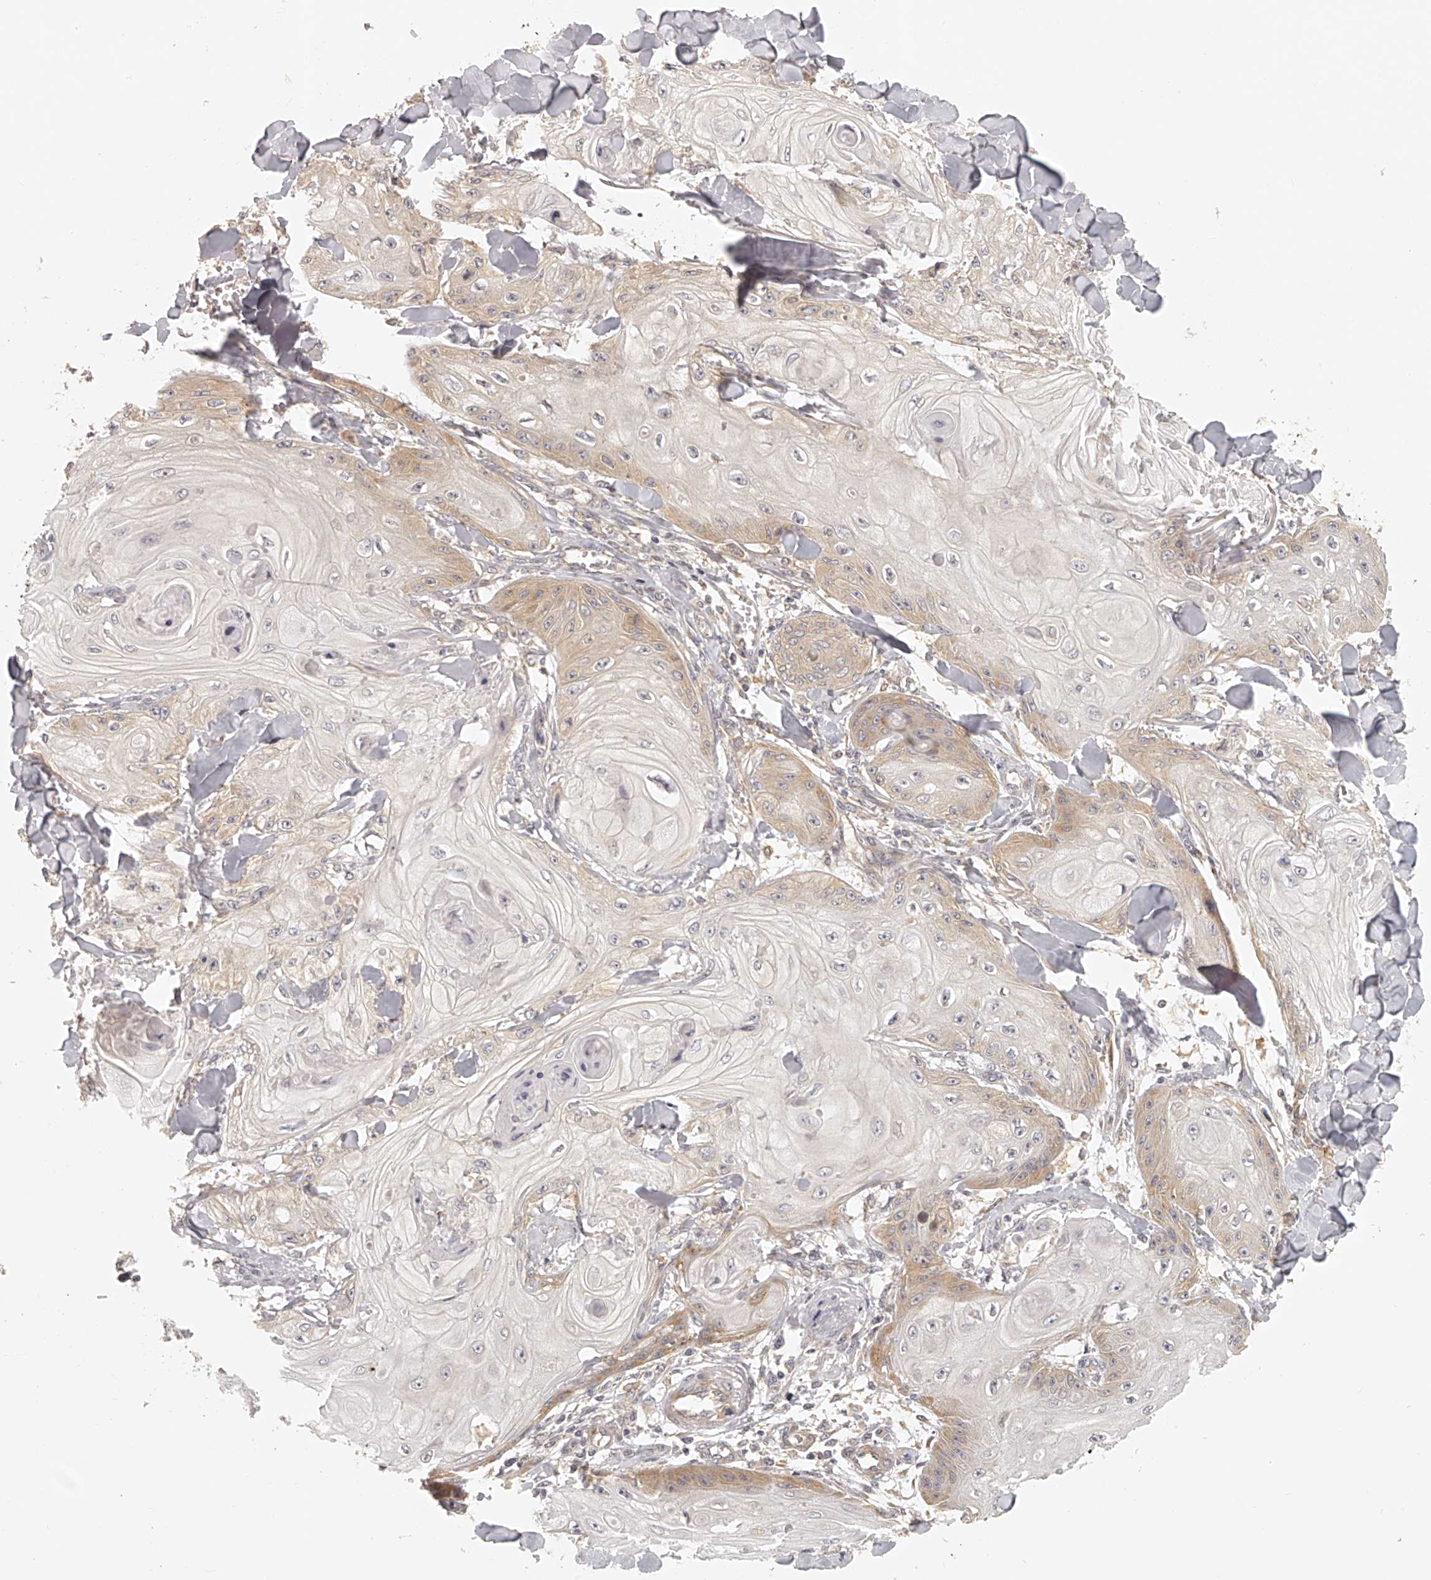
{"staining": {"intensity": "moderate", "quantity": "<25%", "location": "cytoplasmic/membranous"}, "tissue": "skin cancer", "cell_type": "Tumor cells", "image_type": "cancer", "snomed": [{"axis": "morphology", "description": "Squamous cell carcinoma, NOS"}, {"axis": "topography", "description": "Skin"}], "caption": "This is an image of immunohistochemistry (IHC) staining of skin cancer, which shows moderate staining in the cytoplasmic/membranous of tumor cells.", "gene": "EIF3I", "patient": {"sex": "male", "age": 74}}